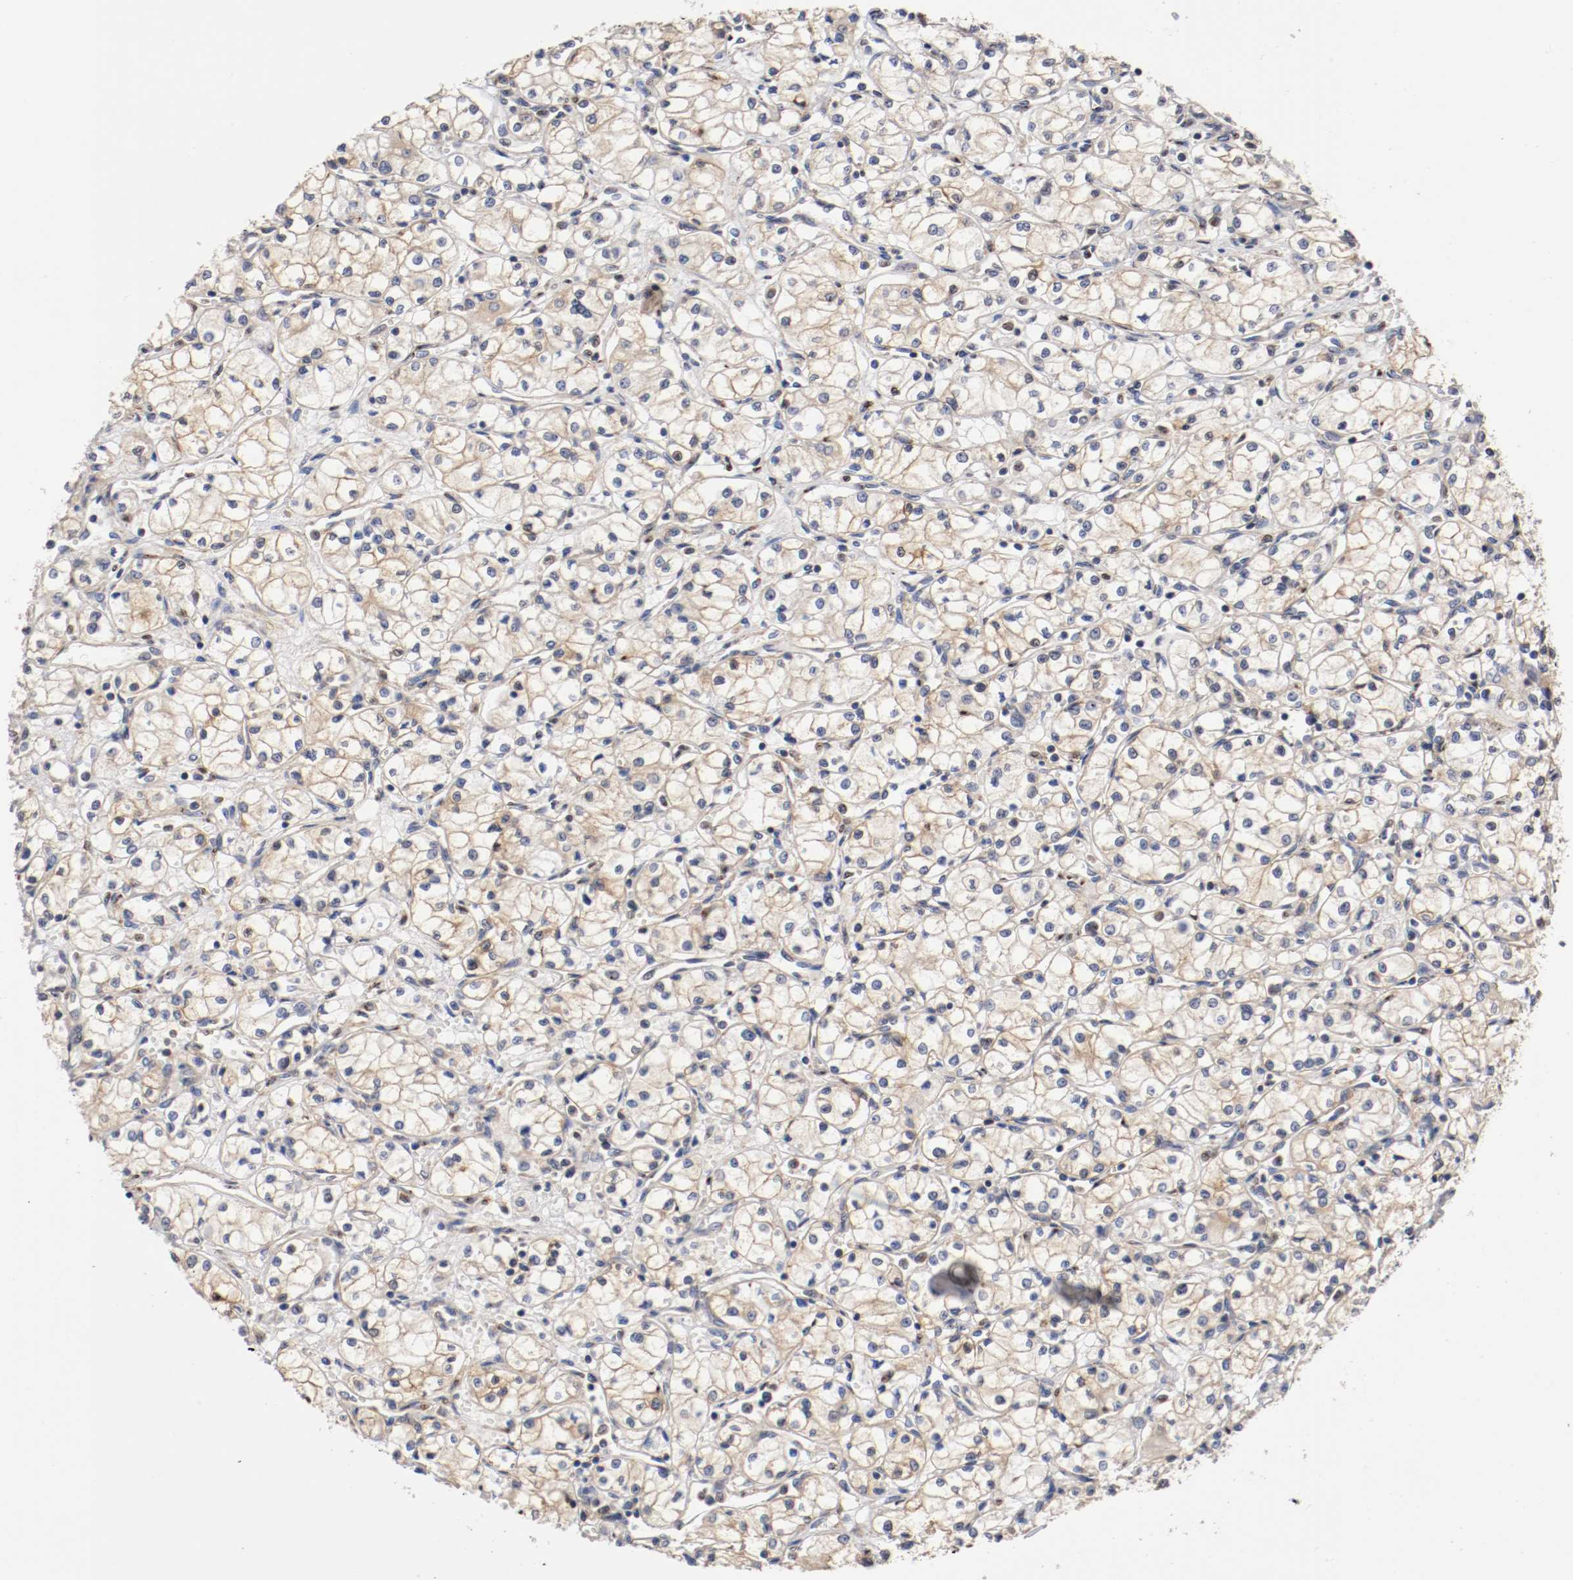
{"staining": {"intensity": "weak", "quantity": ">75%", "location": "cytoplasmic/membranous"}, "tissue": "renal cancer", "cell_type": "Tumor cells", "image_type": "cancer", "snomed": [{"axis": "morphology", "description": "Normal tissue, NOS"}, {"axis": "morphology", "description": "Adenocarcinoma, NOS"}, {"axis": "topography", "description": "Kidney"}], "caption": "DAB (3,3'-diaminobenzidine) immunohistochemical staining of human renal adenocarcinoma reveals weak cytoplasmic/membranous protein staining in approximately >75% of tumor cells.", "gene": "TNFSF13", "patient": {"sex": "male", "age": 59}}